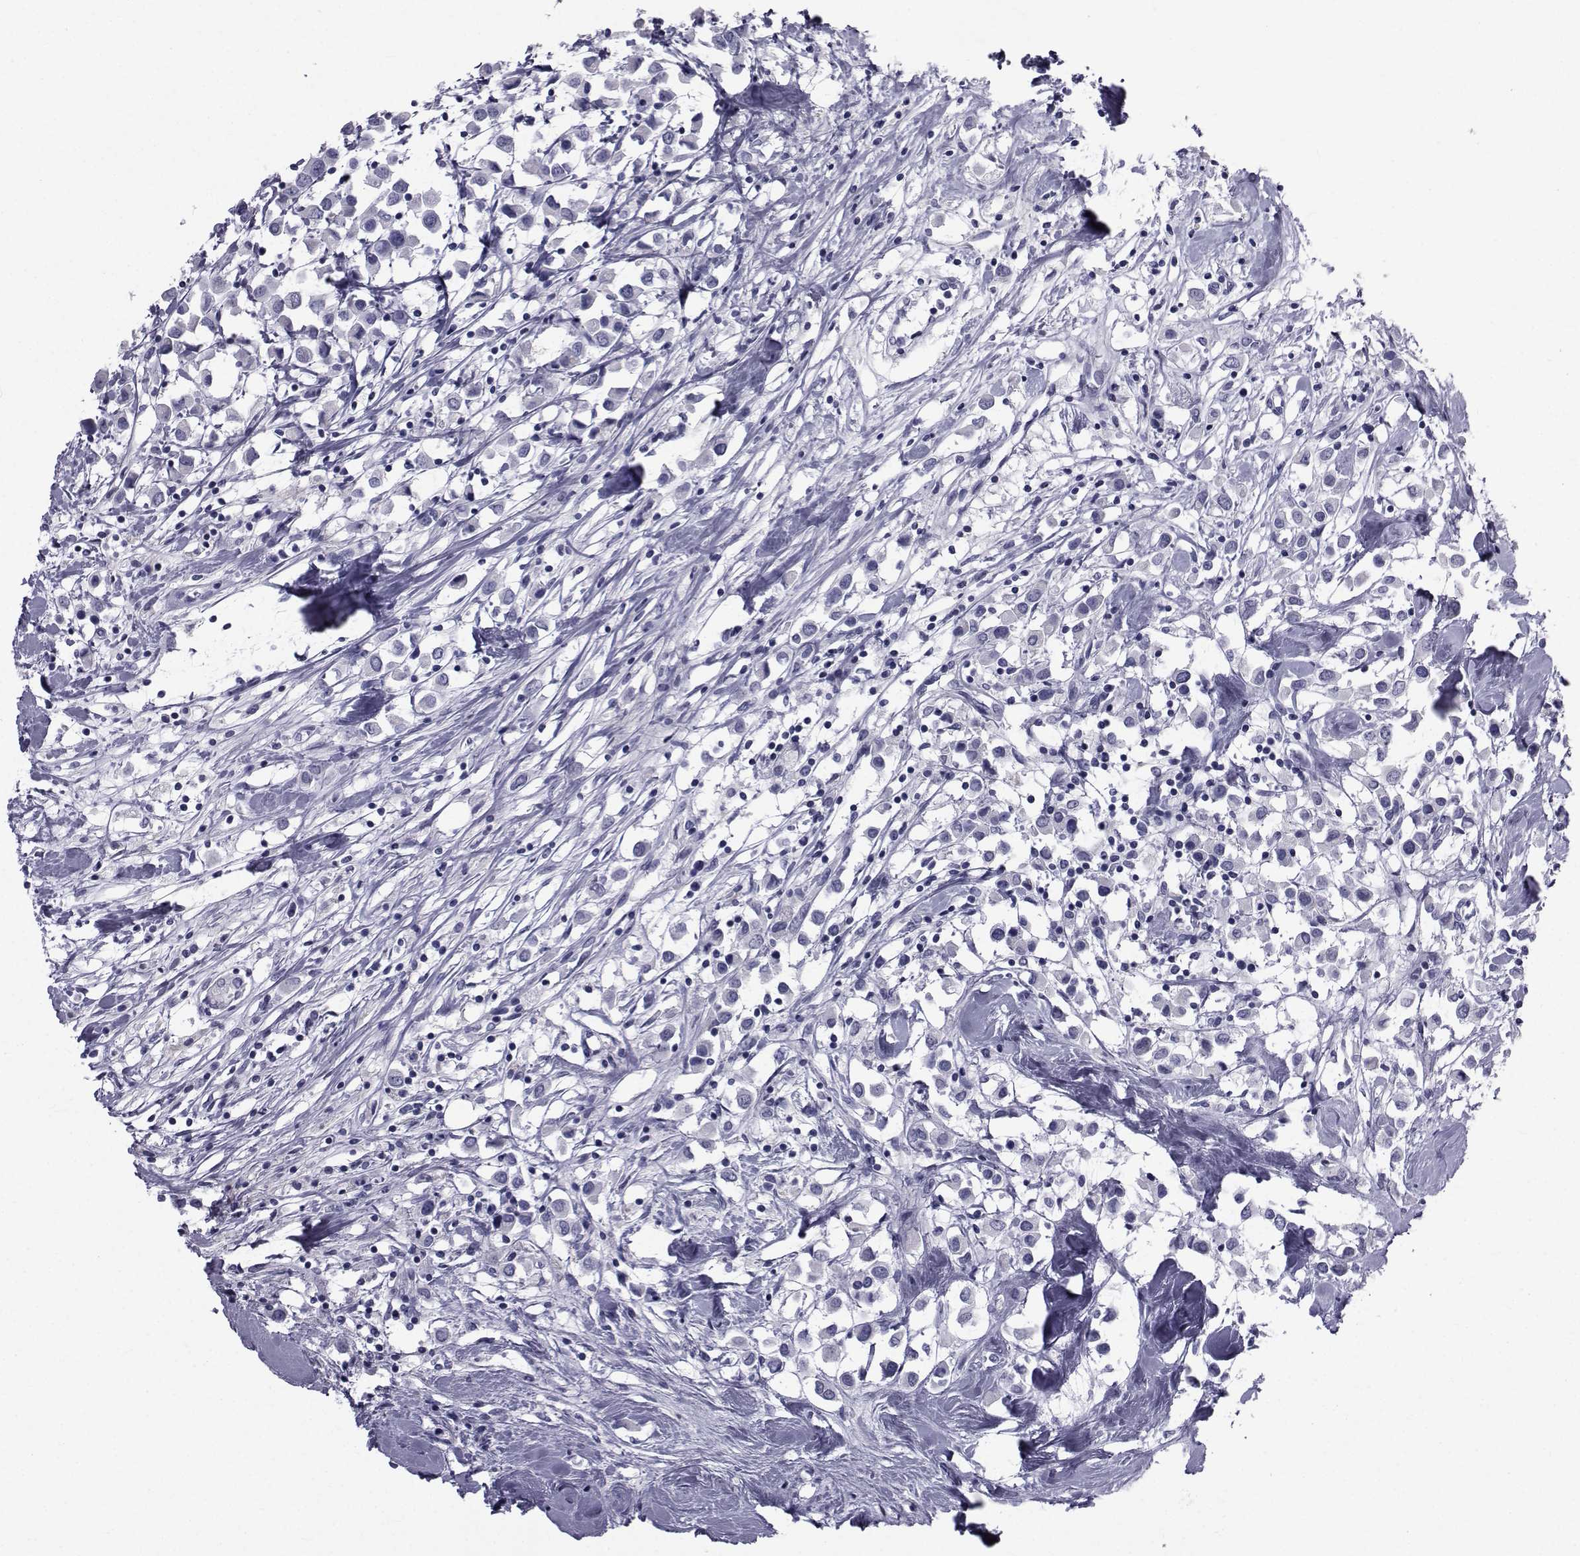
{"staining": {"intensity": "negative", "quantity": "none", "location": "none"}, "tissue": "breast cancer", "cell_type": "Tumor cells", "image_type": "cancer", "snomed": [{"axis": "morphology", "description": "Duct carcinoma"}, {"axis": "topography", "description": "Breast"}], "caption": "Breast cancer (intraductal carcinoma) was stained to show a protein in brown. There is no significant expression in tumor cells.", "gene": "FDXR", "patient": {"sex": "female", "age": 61}}